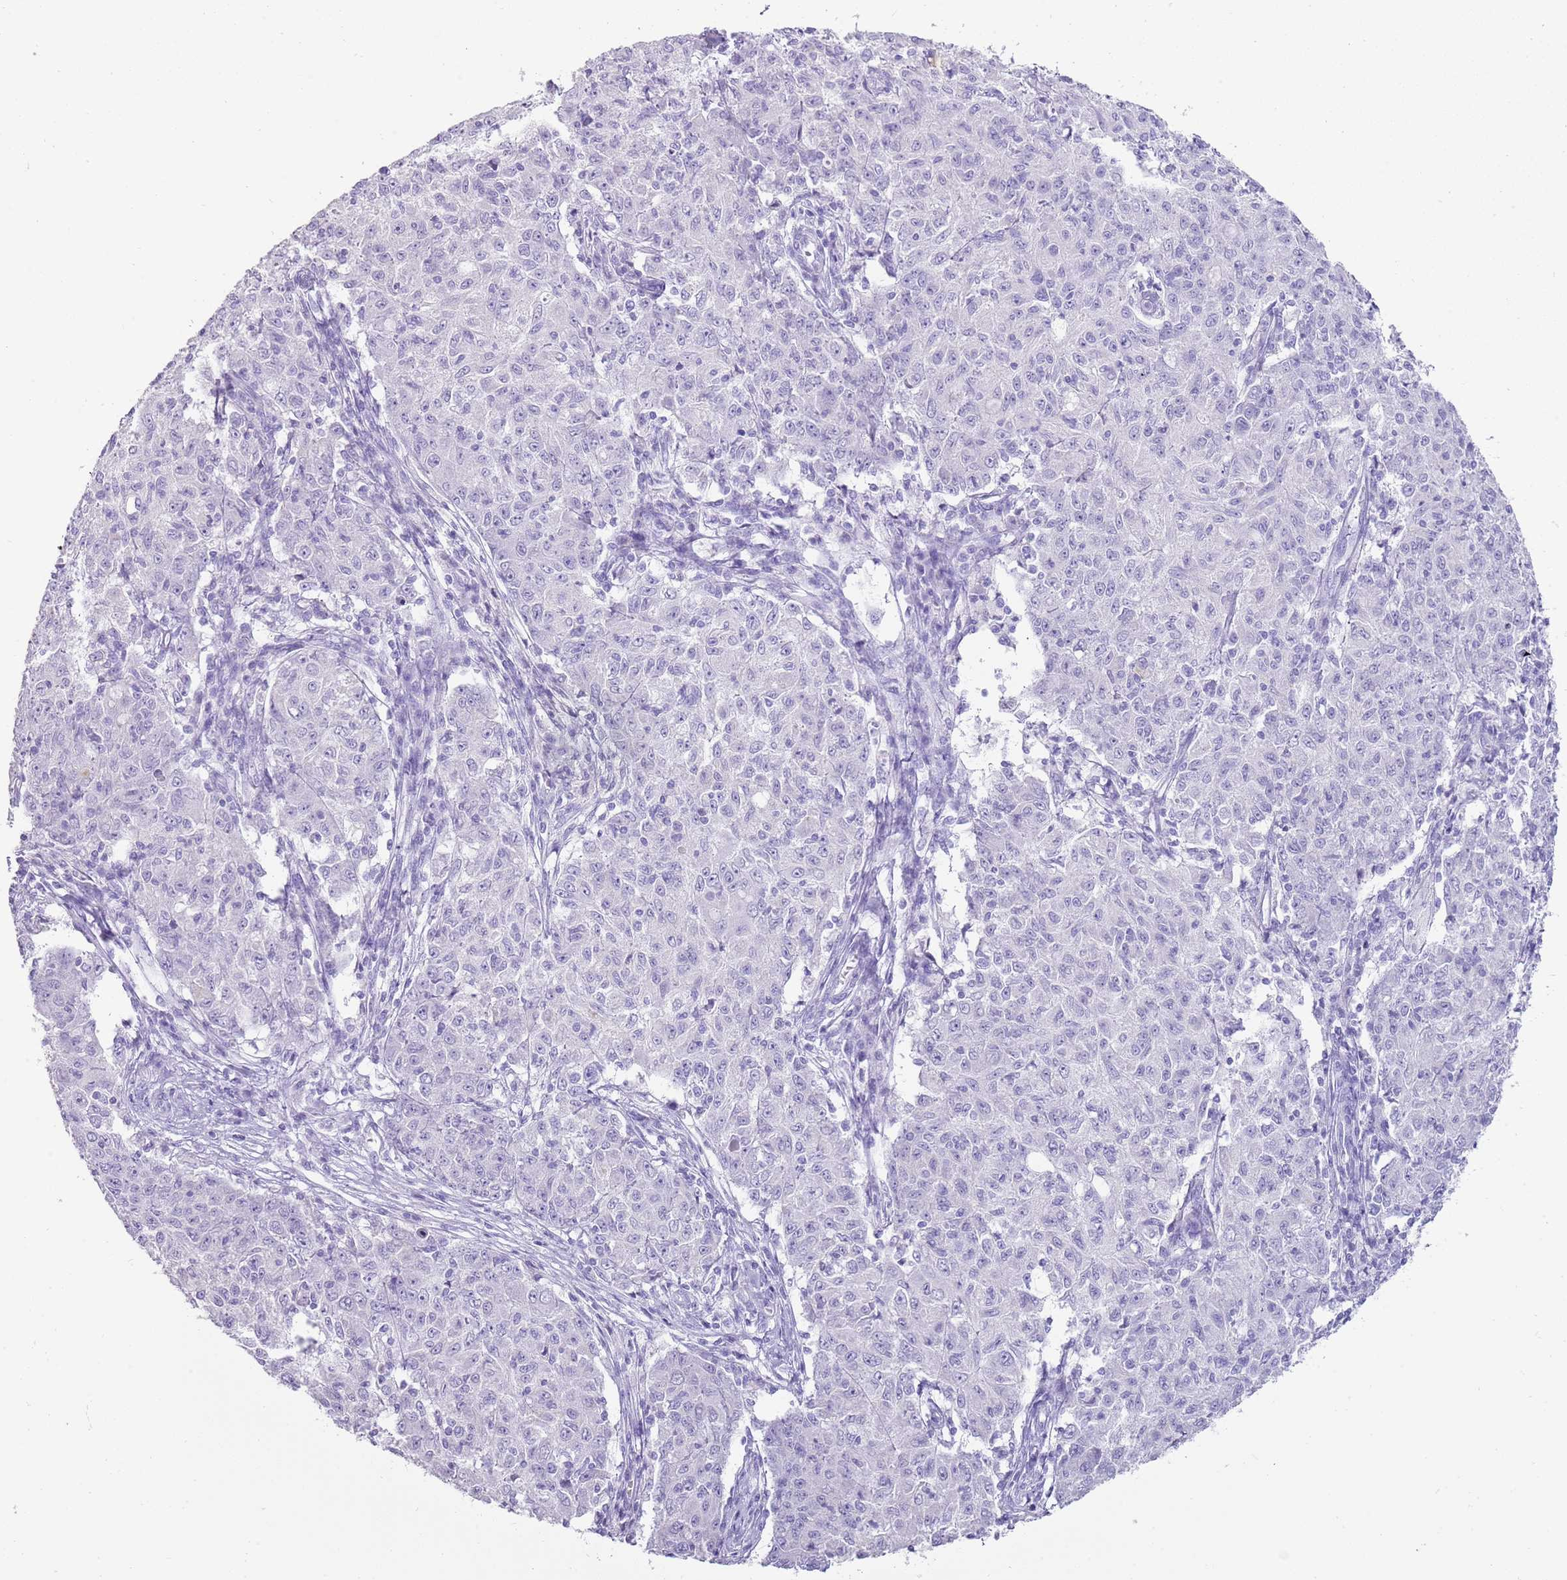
{"staining": {"intensity": "negative", "quantity": "none", "location": "none"}, "tissue": "ovarian cancer", "cell_type": "Tumor cells", "image_type": "cancer", "snomed": [{"axis": "morphology", "description": "Carcinoma, endometroid"}, {"axis": "topography", "description": "Ovary"}], "caption": "IHC of ovarian cancer displays no positivity in tumor cells. (Brightfield microscopy of DAB (3,3'-diaminobenzidine) immunohistochemistry at high magnification).", "gene": "NBPF3", "patient": {"sex": "female", "age": 42}}